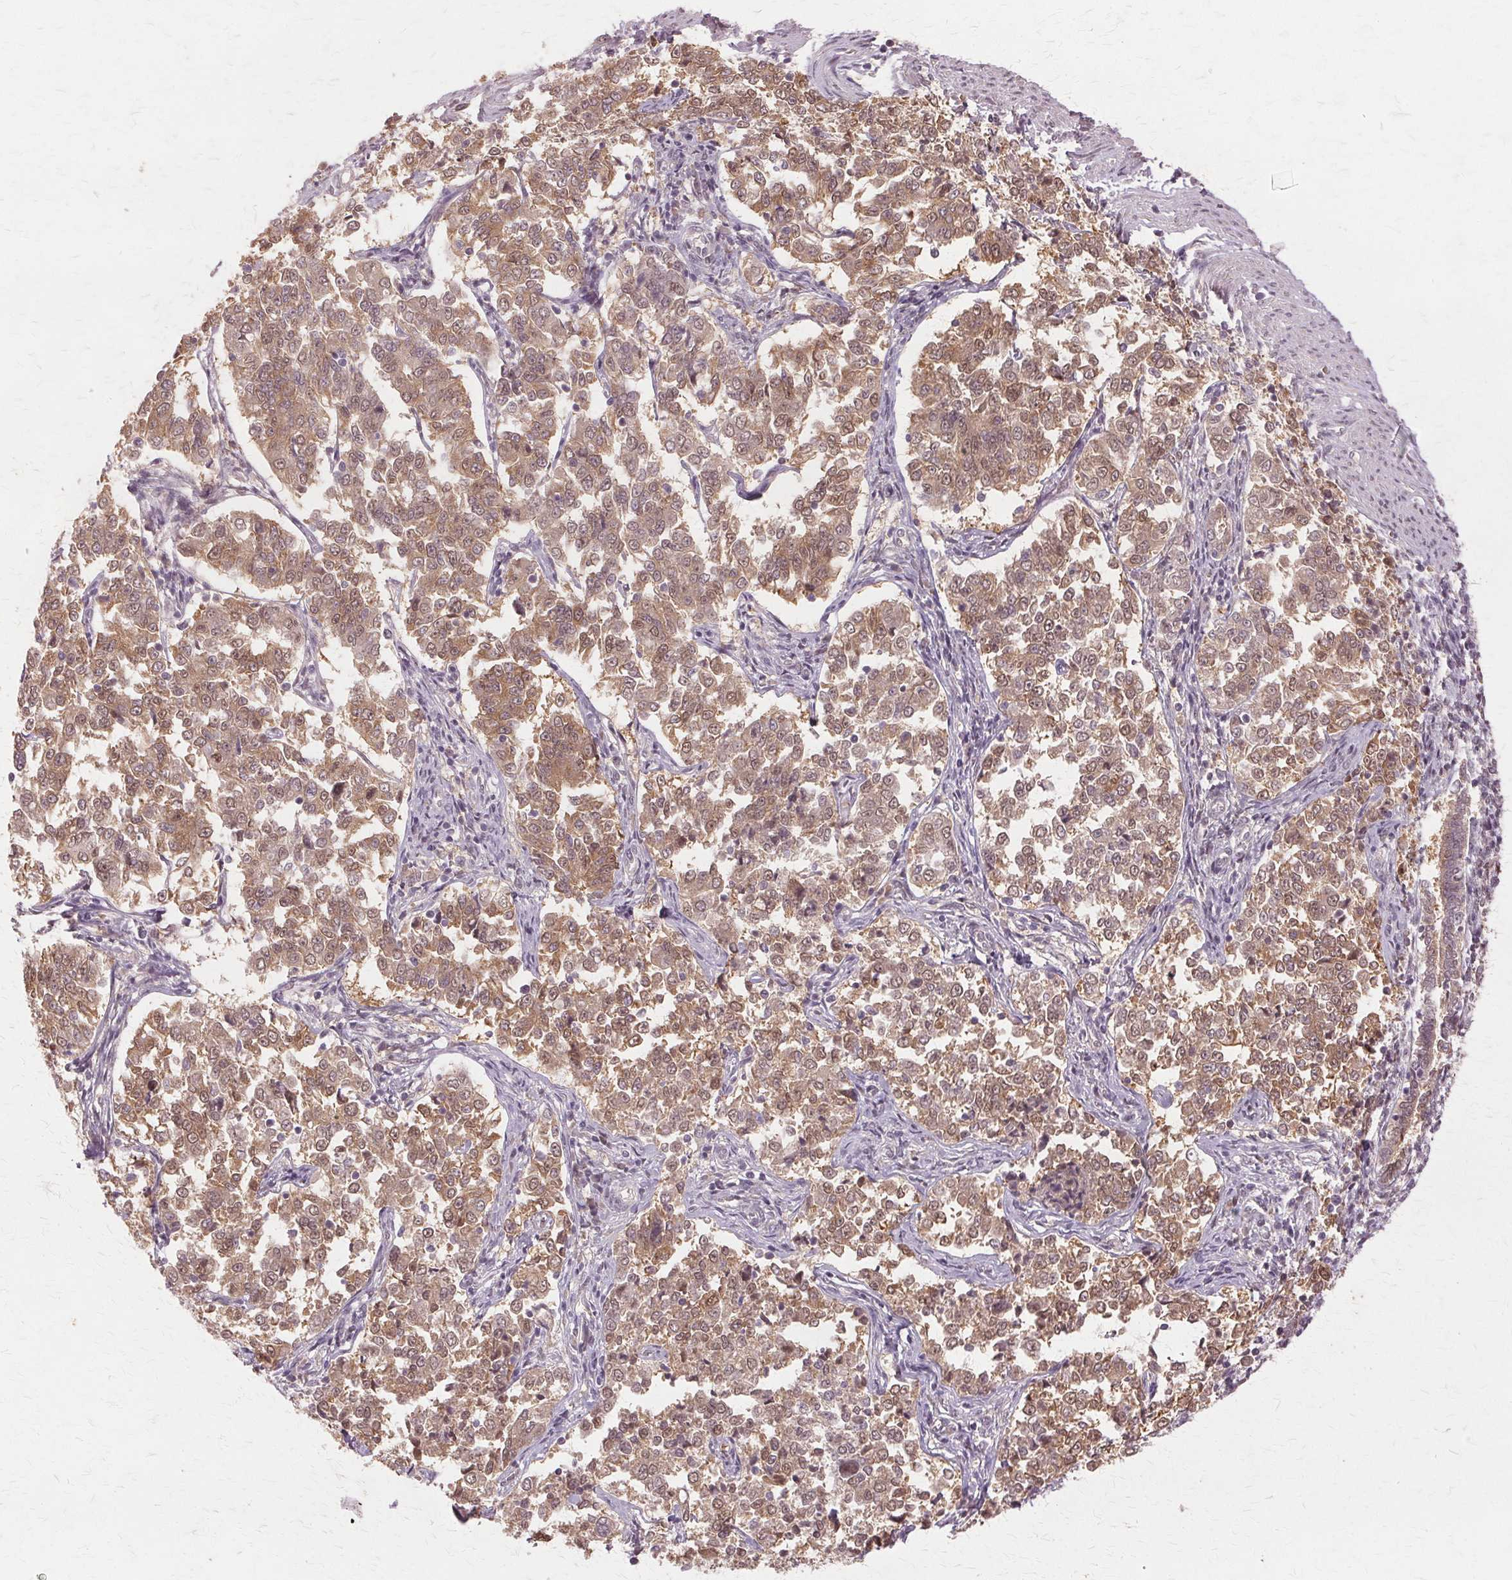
{"staining": {"intensity": "moderate", "quantity": "25%-75%", "location": "cytoplasmic/membranous,nuclear"}, "tissue": "endometrial cancer", "cell_type": "Tumor cells", "image_type": "cancer", "snomed": [{"axis": "morphology", "description": "Adenocarcinoma, NOS"}, {"axis": "topography", "description": "Endometrium"}], "caption": "A brown stain labels moderate cytoplasmic/membranous and nuclear expression of a protein in adenocarcinoma (endometrial) tumor cells. Nuclei are stained in blue.", "gene": "PRMT5", "patient": {"sex": "female", "age": 43}}